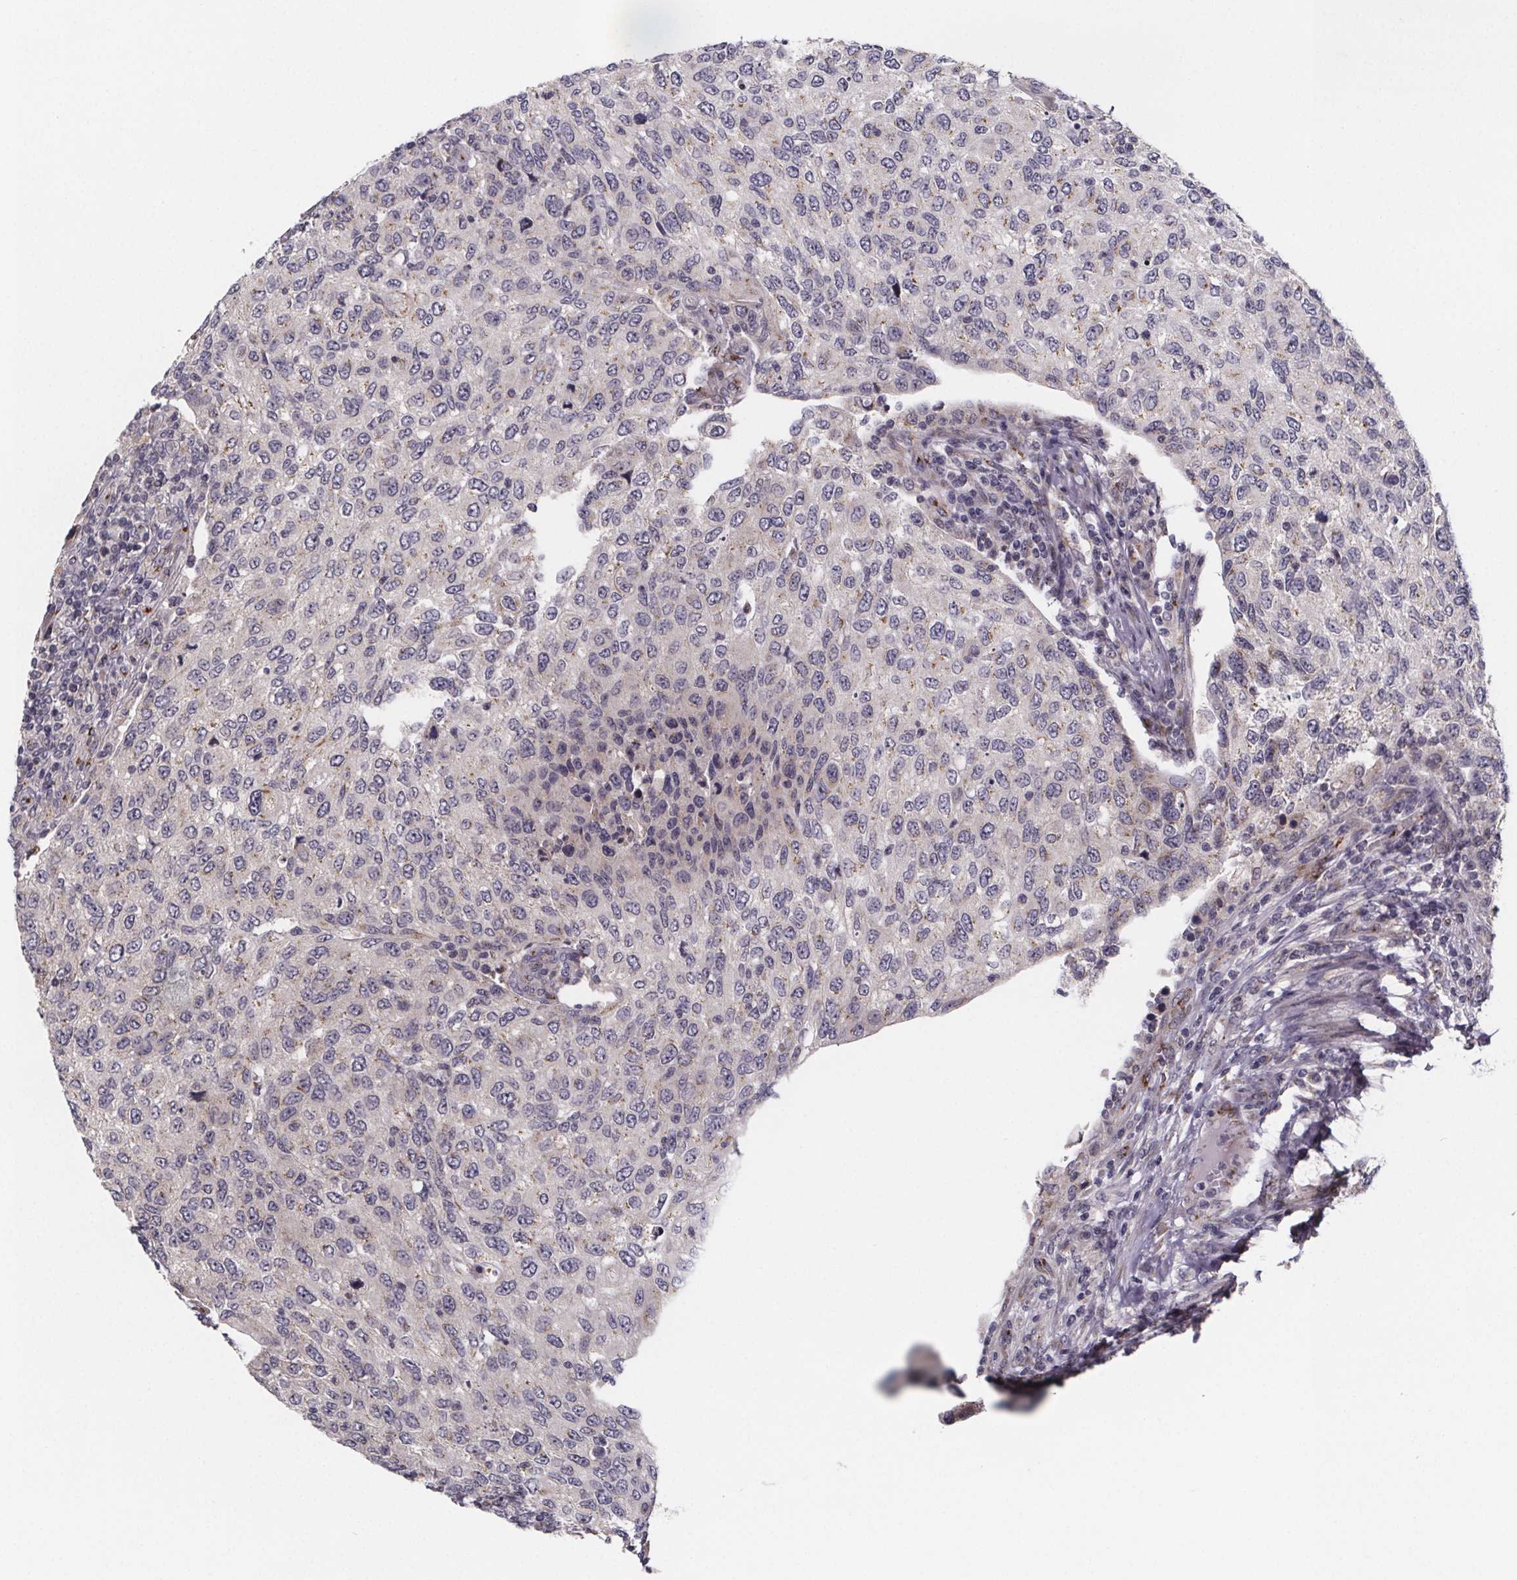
{"staining": {"intensity": "weak", "quantity": "<25%", "location": "cytoplasmic/membranous"}, "tissue": "urothelial cancer", "cell_type": "Tumor cells", "image_type": "cancer", "snomed": [{"axis": "morphology", "description": "Urothelial carcinoma, High grade"}, {"axis": "topography", "description": "Urinary bladder"}], "caption": "Immunohistochemistry (IHC) micrograph of urothelial cancer stained for a protein (brown), which shows no expression in tumor cells. The staining was performed using DAB (3,3'-diaminobenzidine) to visualize the protein expression in brown, while the nuclei were stained in blue with hematoxylin (Magnification: 20x).", "gene": "NDST1", "patient": {"sex": "female", "age": 78}}